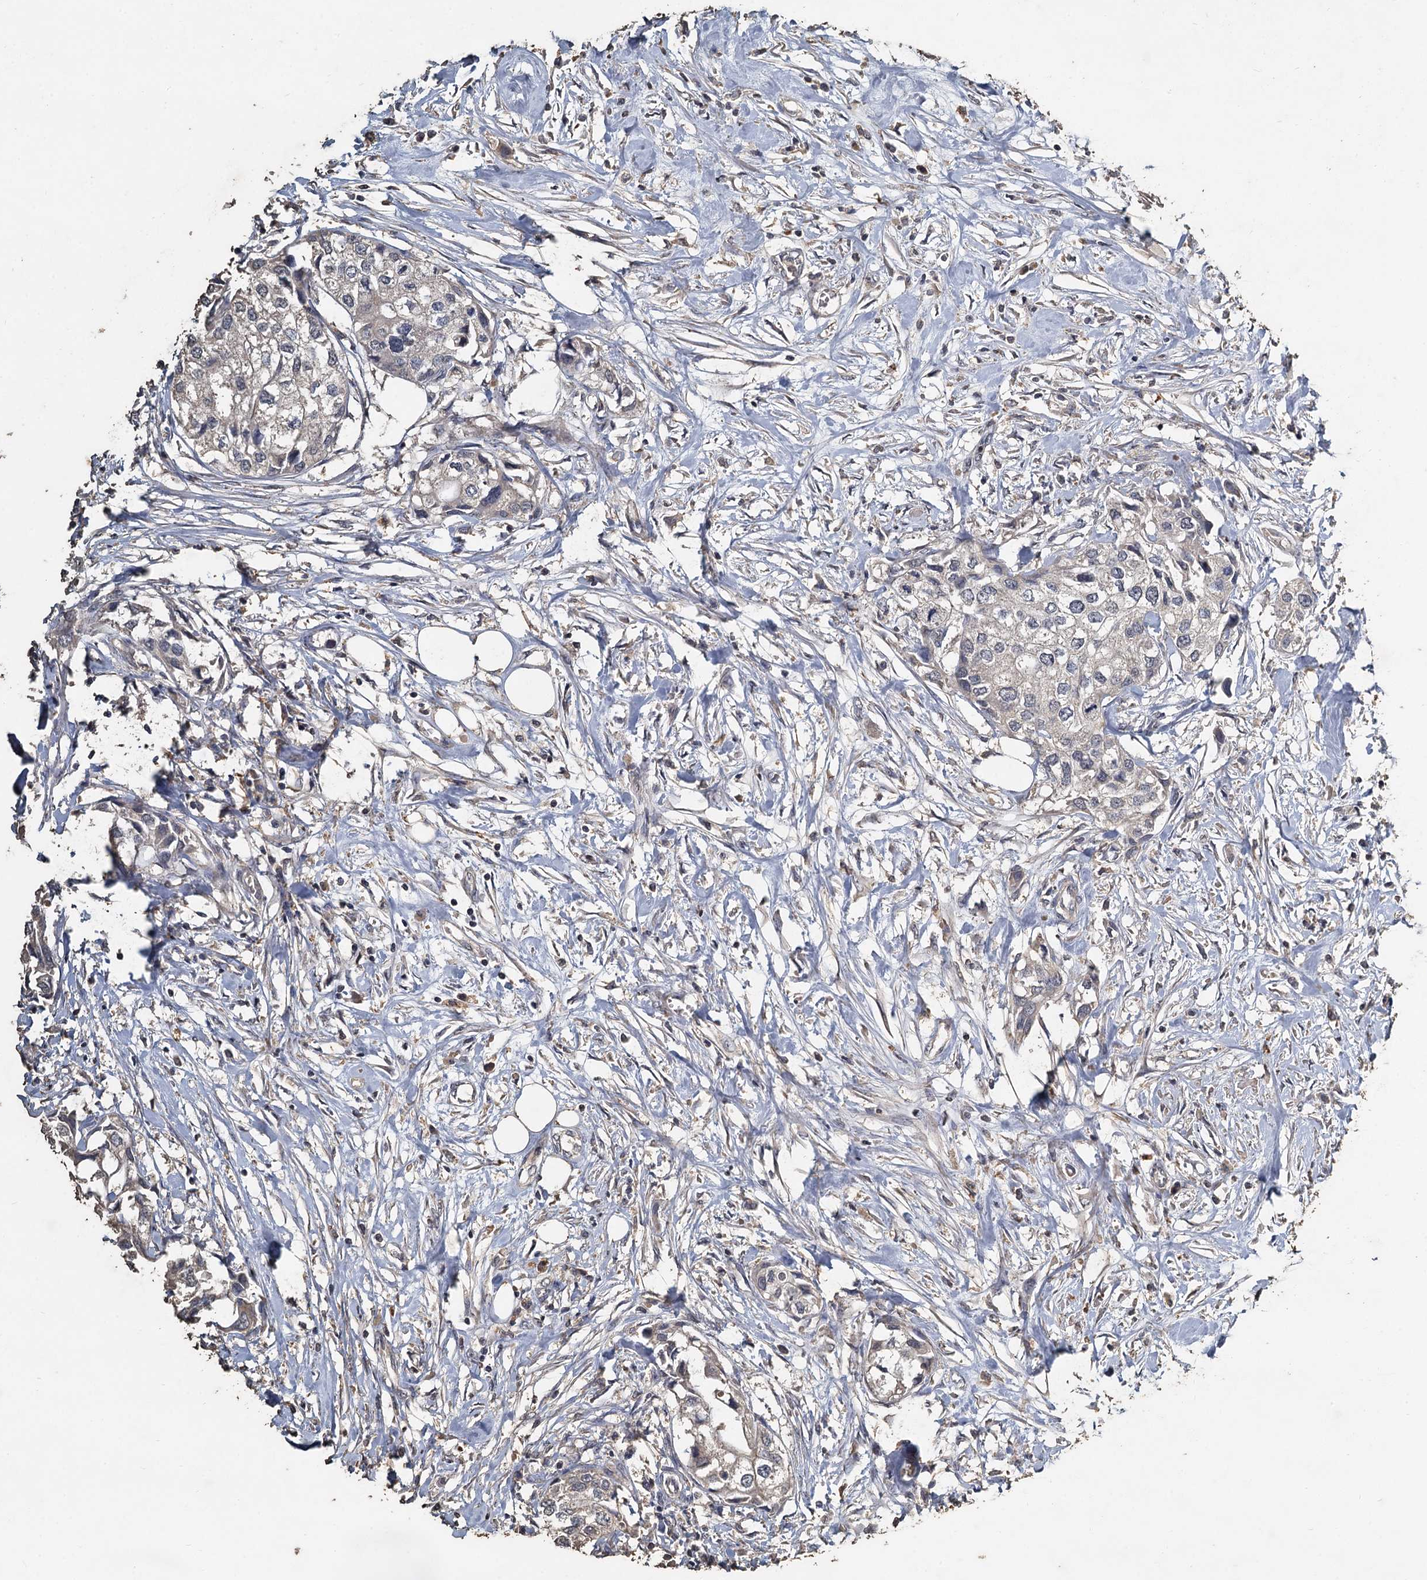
{"staining": {"intensity": "negative", "quantity": "none", "location": "none"}, "tissue": "urothelial cancer", "cell_type": "Tumor cells", "image_type": "cancer", "snomed": [{"axis": "morphology", "description": "Urothelial carcinoma, High grade"}, {"axis": "topography", "description": "Urinary bladder"}], "caption": "This is an IHC image of human urothelial cancer. There is no expression in tumor cells.", "gene": "CCDC61", "patient": {"sex": "male", "age": 64}}